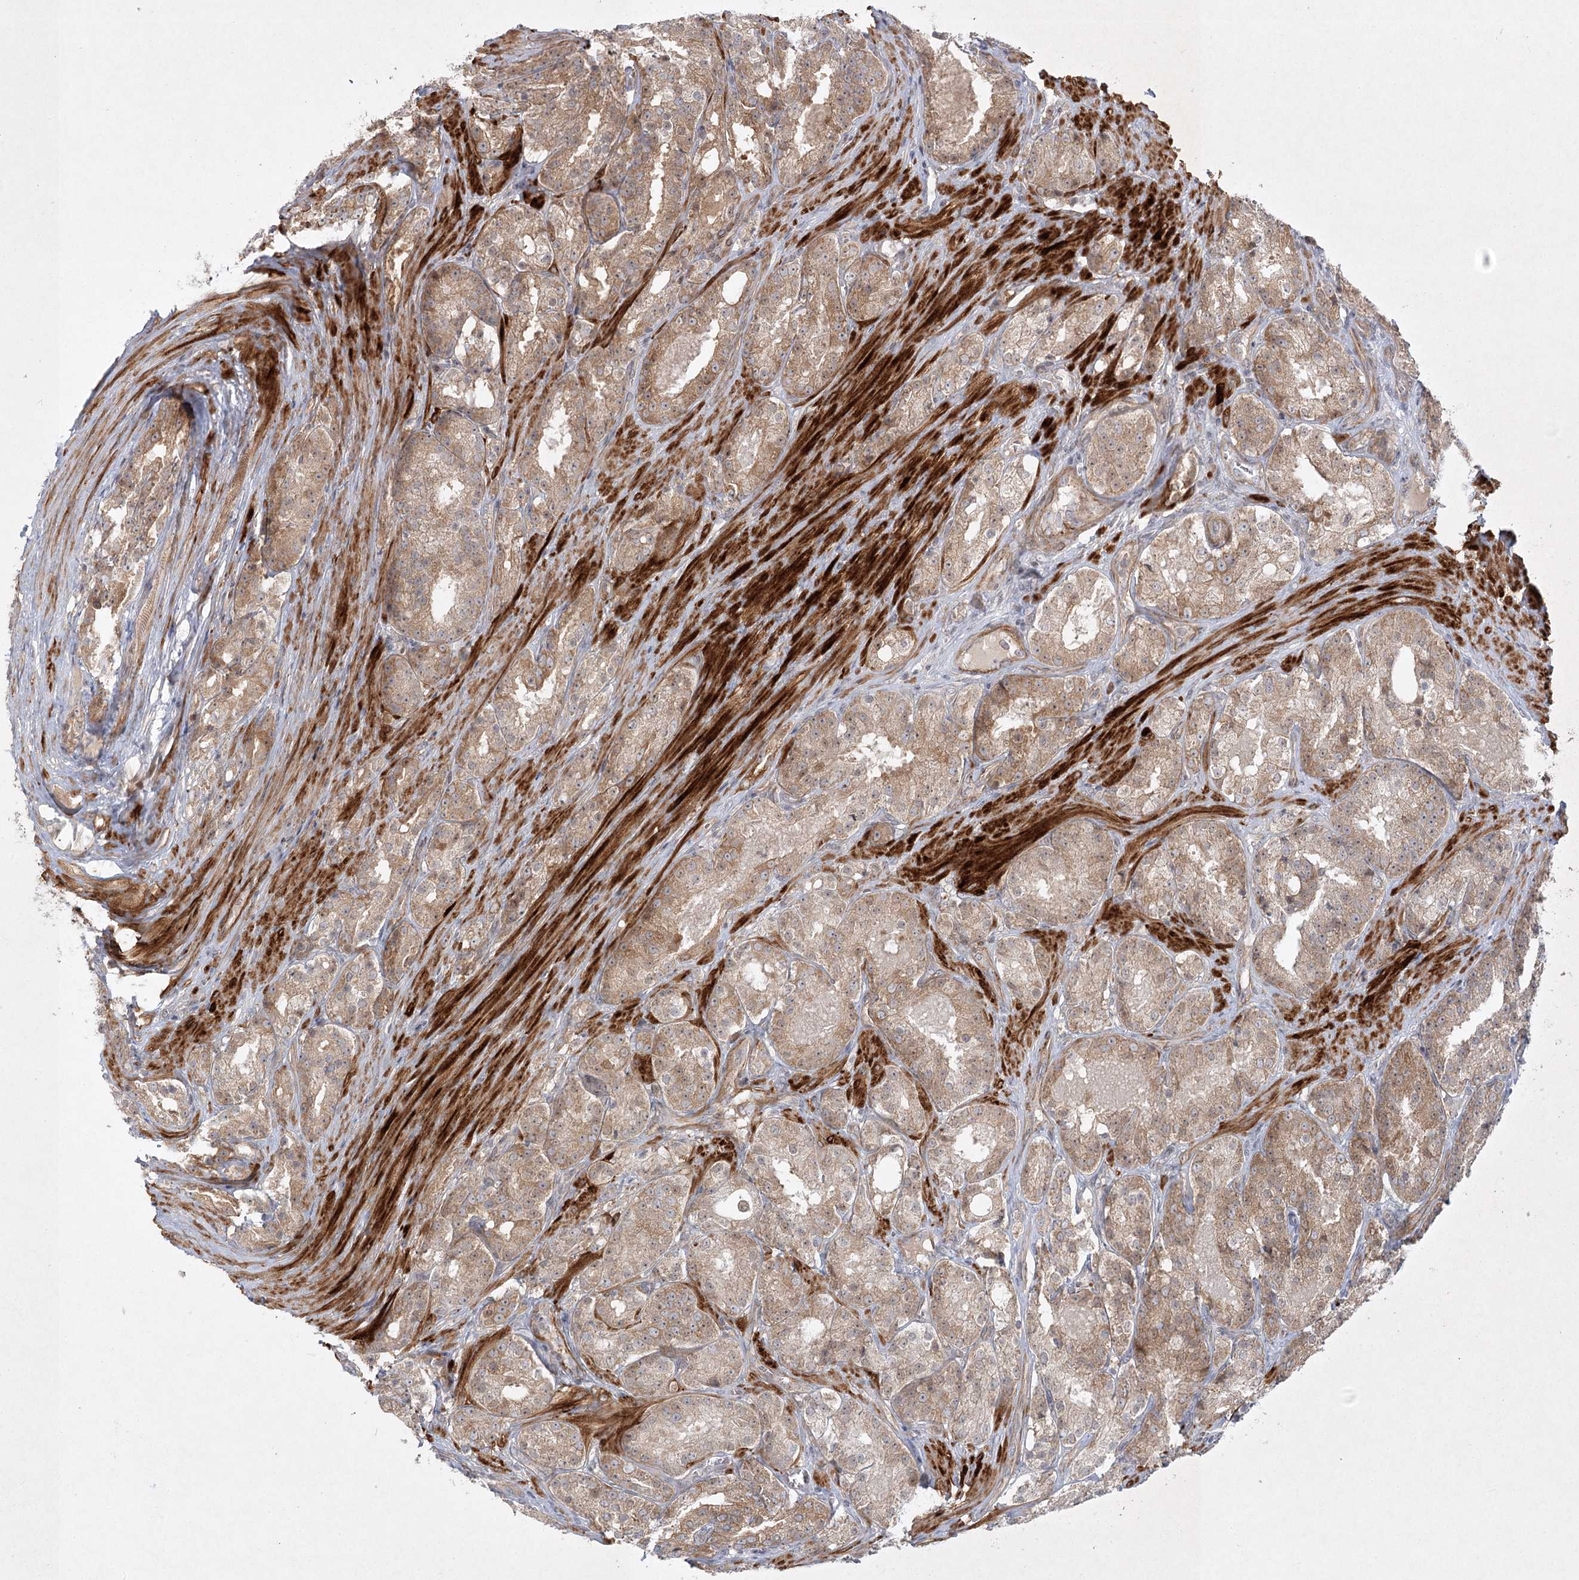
{"staining": {"intensity": "moderate", "quantity": "25%-75%", "location": "cytoplasmic/membranous"}, "tissue": "prostate cancer", "cell_type": "Tumor cells", "image_type": "cancer", "snomed": [{"axis": "morphology", "description": "Adenocarcinoma, High grade"}, {"axis": "topography", "description": "Prostate"}], "caption": "DAB immunohistochemical staining of human prostate adenocarcinoma (high-grade) displays moderate cytoplasmic/membranous protein expression in approximately 25%-75% of tumor cells.", "gene": "SH2D3A", "patient": {"sex": "male", "age": 60}}